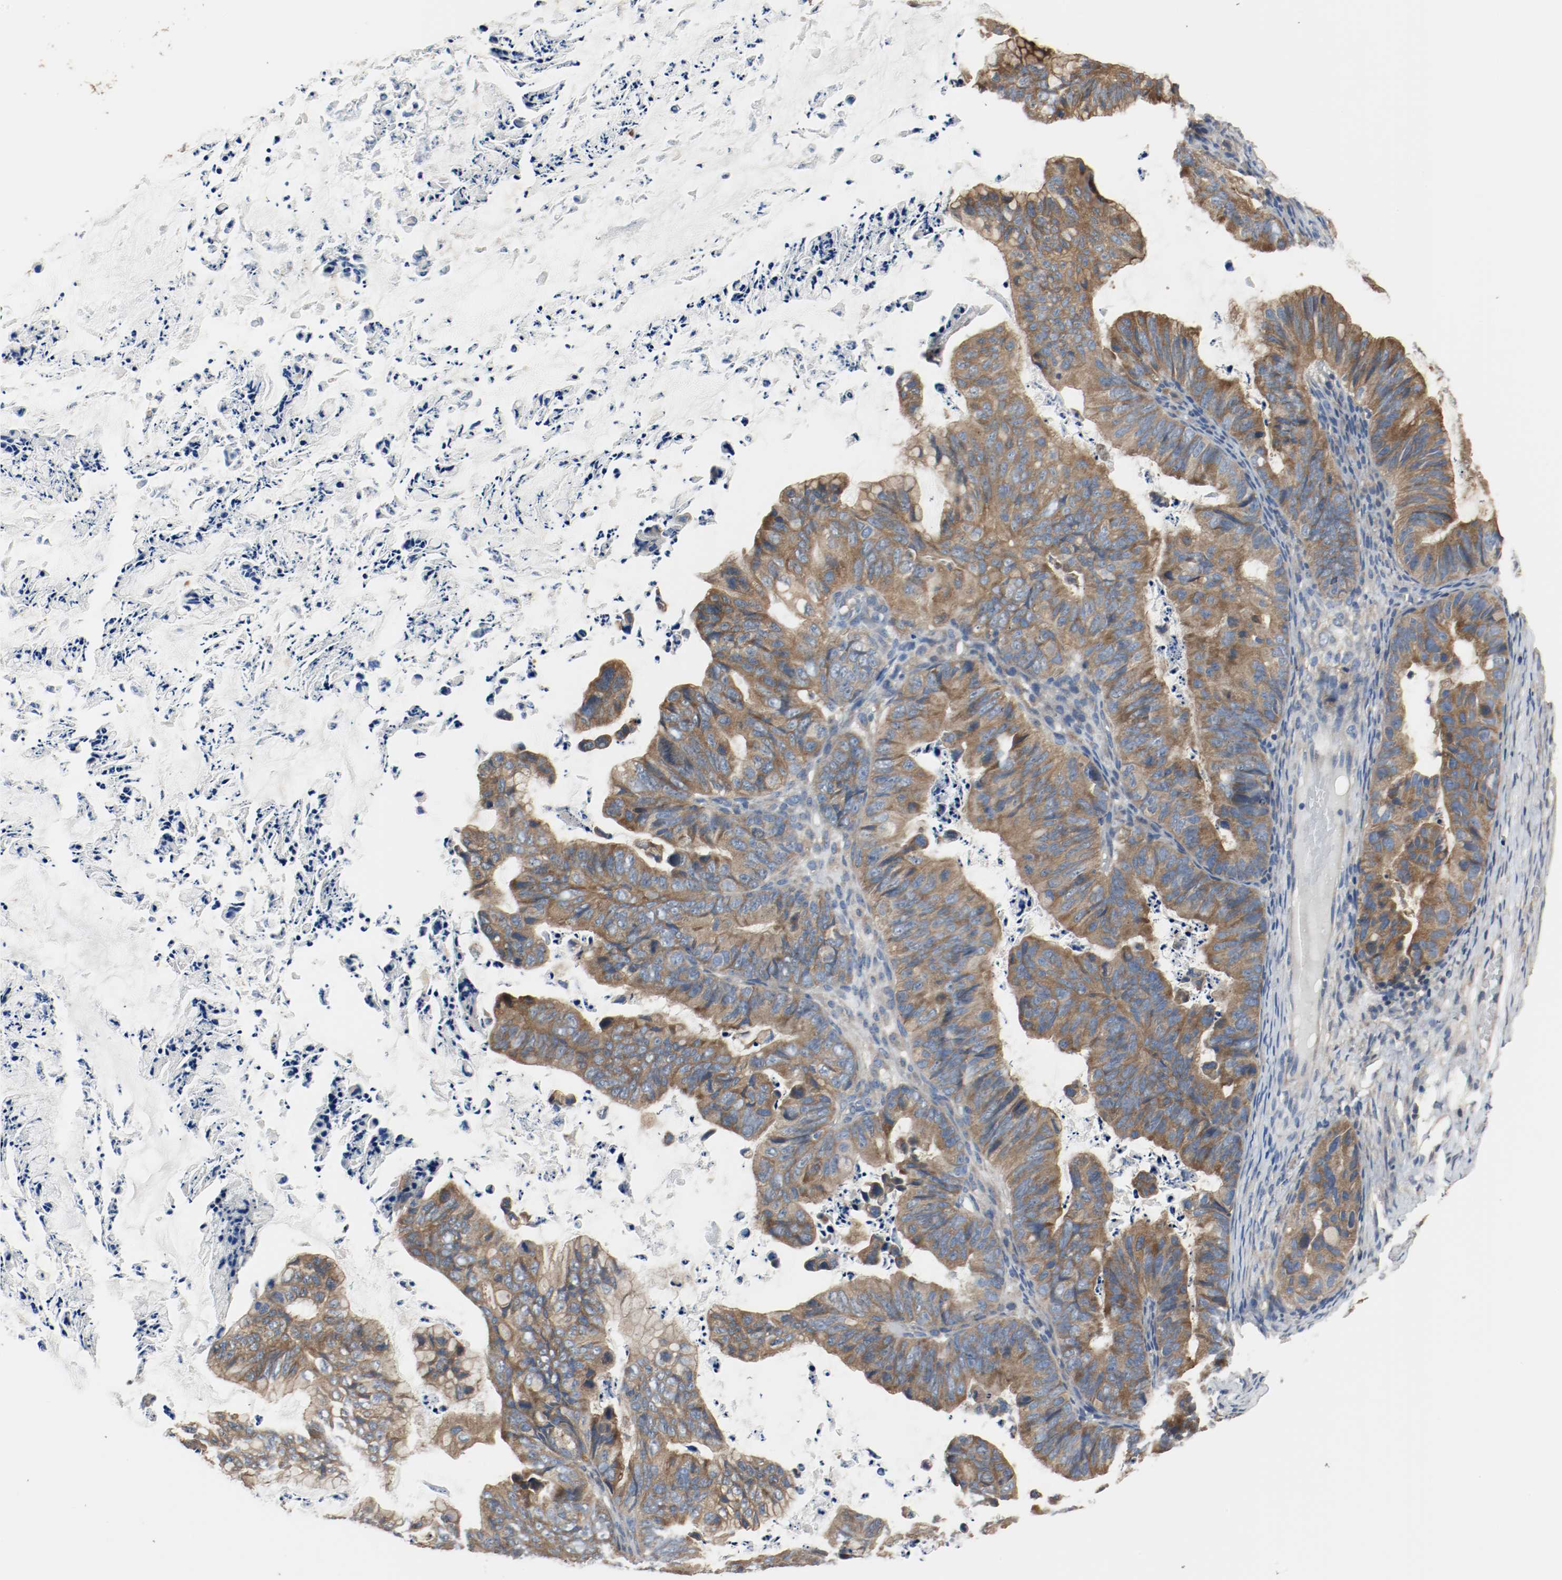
{"staining": {"intensity": "strong", "quantity": ">75%", "location": "cytoplasmic/membranous"}, "tissue": "ovarian cancer", "cell_type": "Tumor cells", "image_type": "cancer", "snomed": [{"axis": "morphology", "description": "Cystadenocarcinoma, mucinous, NOS"}, {"axis": "topography", "description": "Ovary"}], "caption": "High-magnification brightfield microscopy of ovarian cancer stained with DAB (3,3'-diaminobenzidine) (brown) and counterstained with hematoxylin (blue). tumor cells exhibit strong cytoplasmic/membranous staining is seen in about>75% of cells.", "gene": "HGS", "patient": {"sex": "female", "age": 36}}